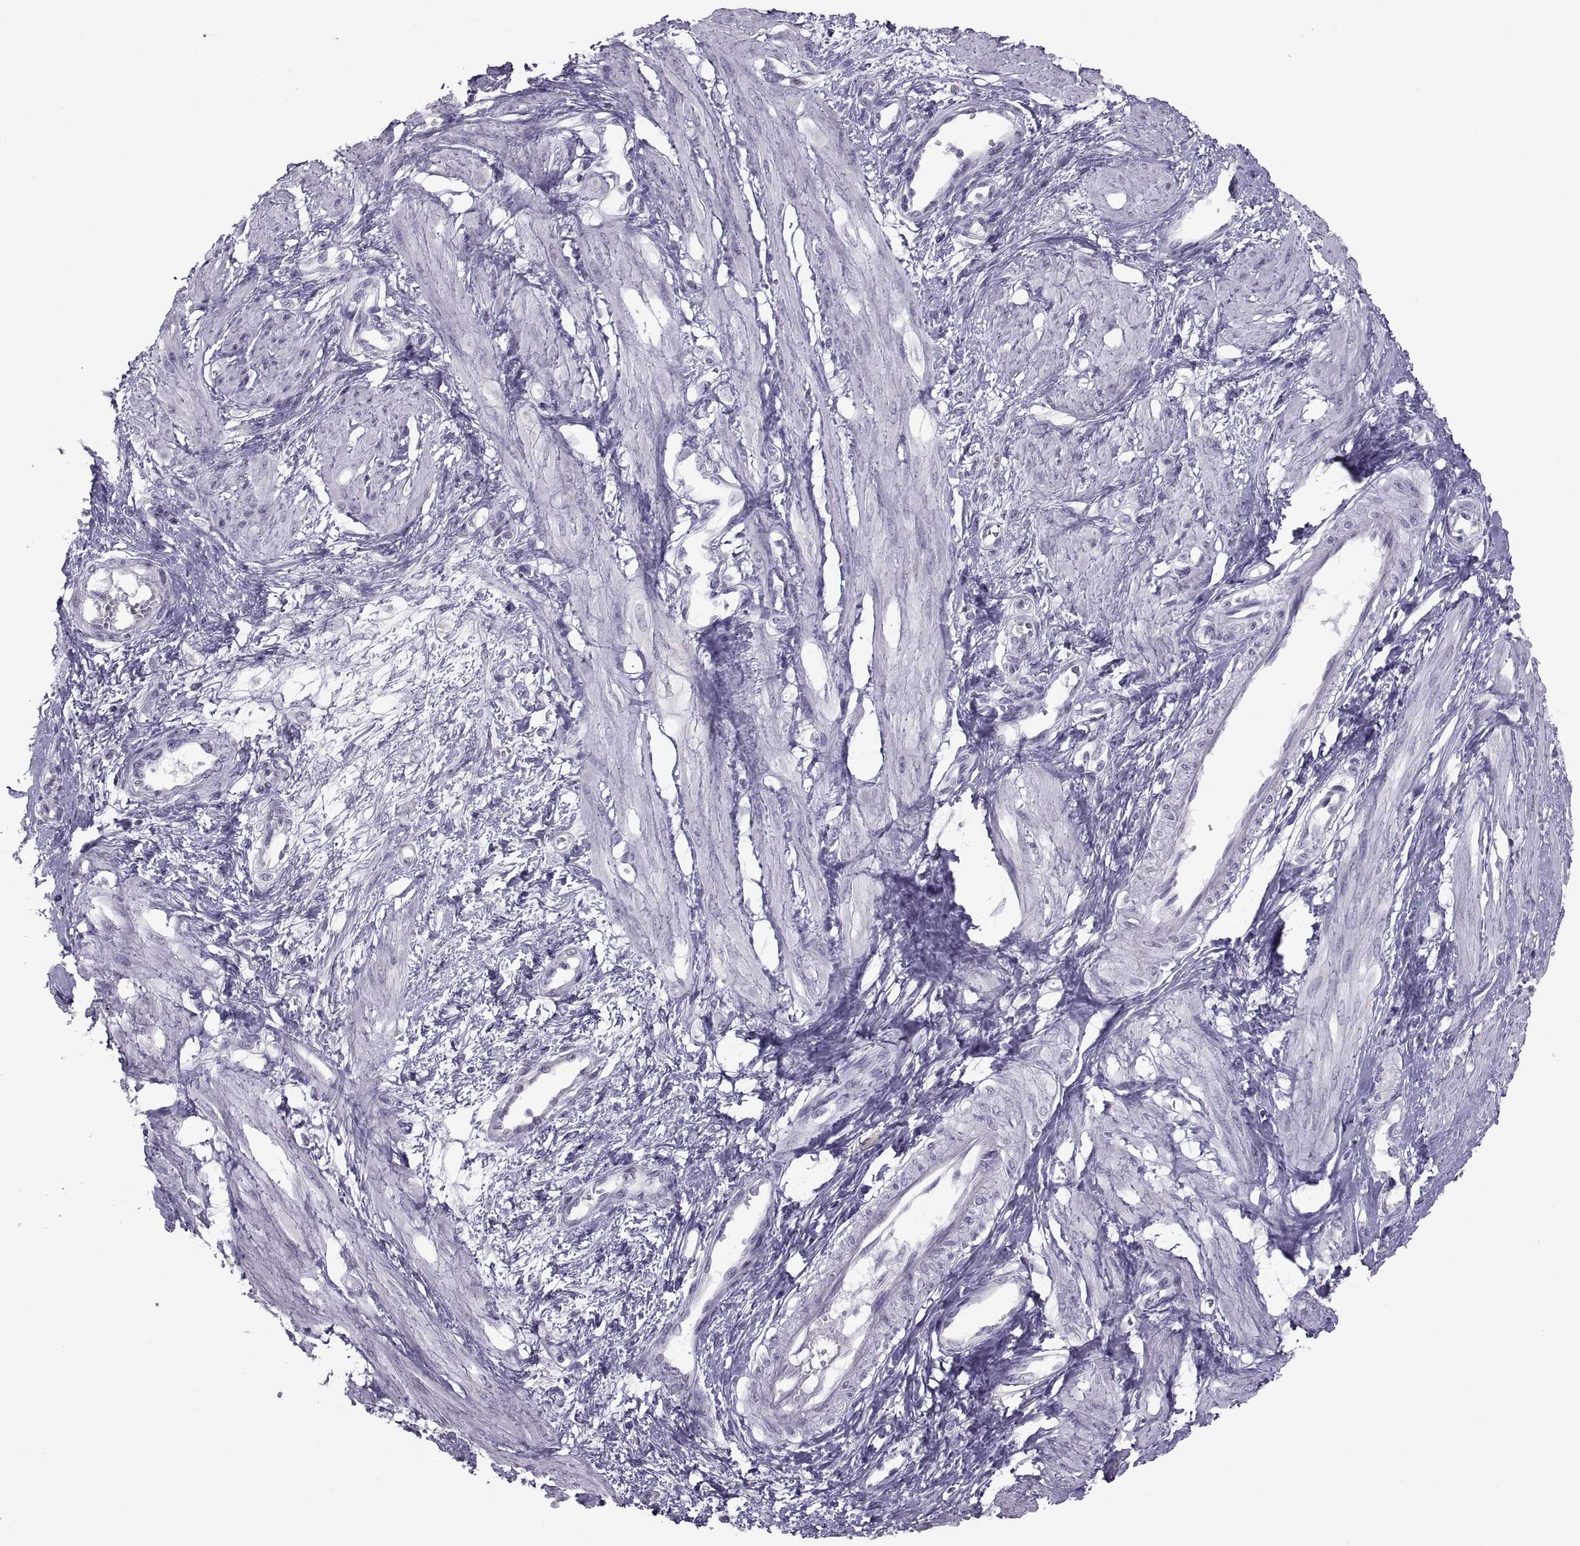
{"staining": {"intensity": "negative", "quantity": "none", "location": "none"}, "tissue": "smooth muscle", "cell_type": "Smooth muscle cells", "image_type": "normal", "snomed": [{"axis": "morphology", "description": "Normal tissue, NOS"}, {"axis": "topography", "description": "Smooth muscle"}, {"axis": "topography", "description": "Uterus"}], "caption": "High magnification brightfield microscopy of normal smooth muscle stained with DAB (brown) and counterstained with hematoxylin (blue): smooth muscle cells show no significant staining. (Brightfield microscopy of DAB immunohistochemistry at high magnification).", "gene": "ASIC2", "patient": {"sex": "female", "age": 39}}